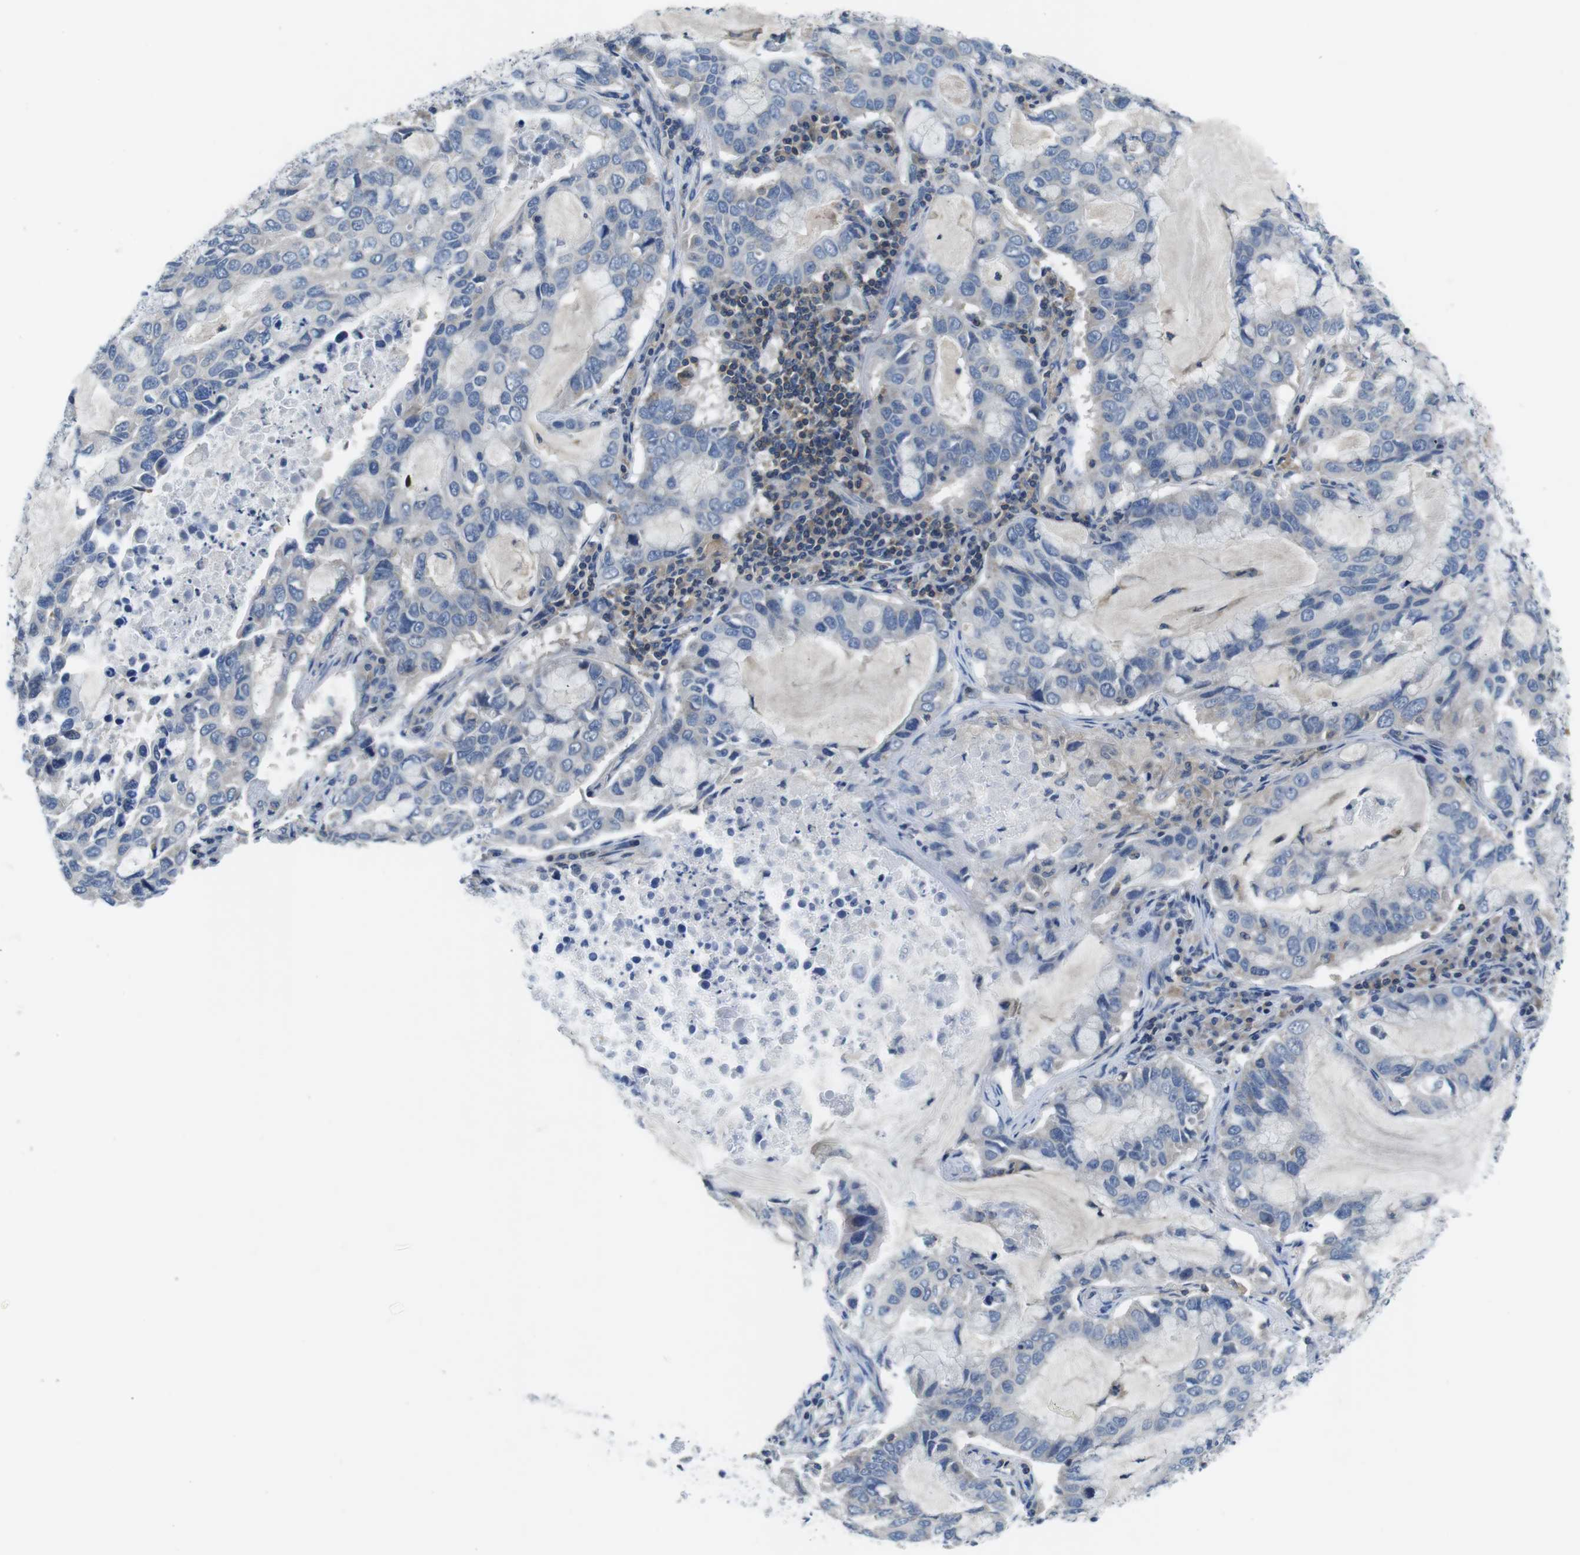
{"staining": {"intensity": "negative", "quantity": "none", "location": "none"}, "tissue": "lung cancer", "cell_type": "Tumor cells", "image_type": "cancer", "snomed": [{"axis": "morphology", "description": "Adenocarcinoma, NOS"}, {"axis": "topography", "description": "Lung"}], "caption": "Immunohistochemistry (IHC) of lung cancer exhibits no expression in tumor cells. (DAB (3,3'-diaminobenzidine) immunohistochemistry with hematoxylin counter stain).", "gene": "PIK3CD", "patient": {"sex": "male", "age": 64}}